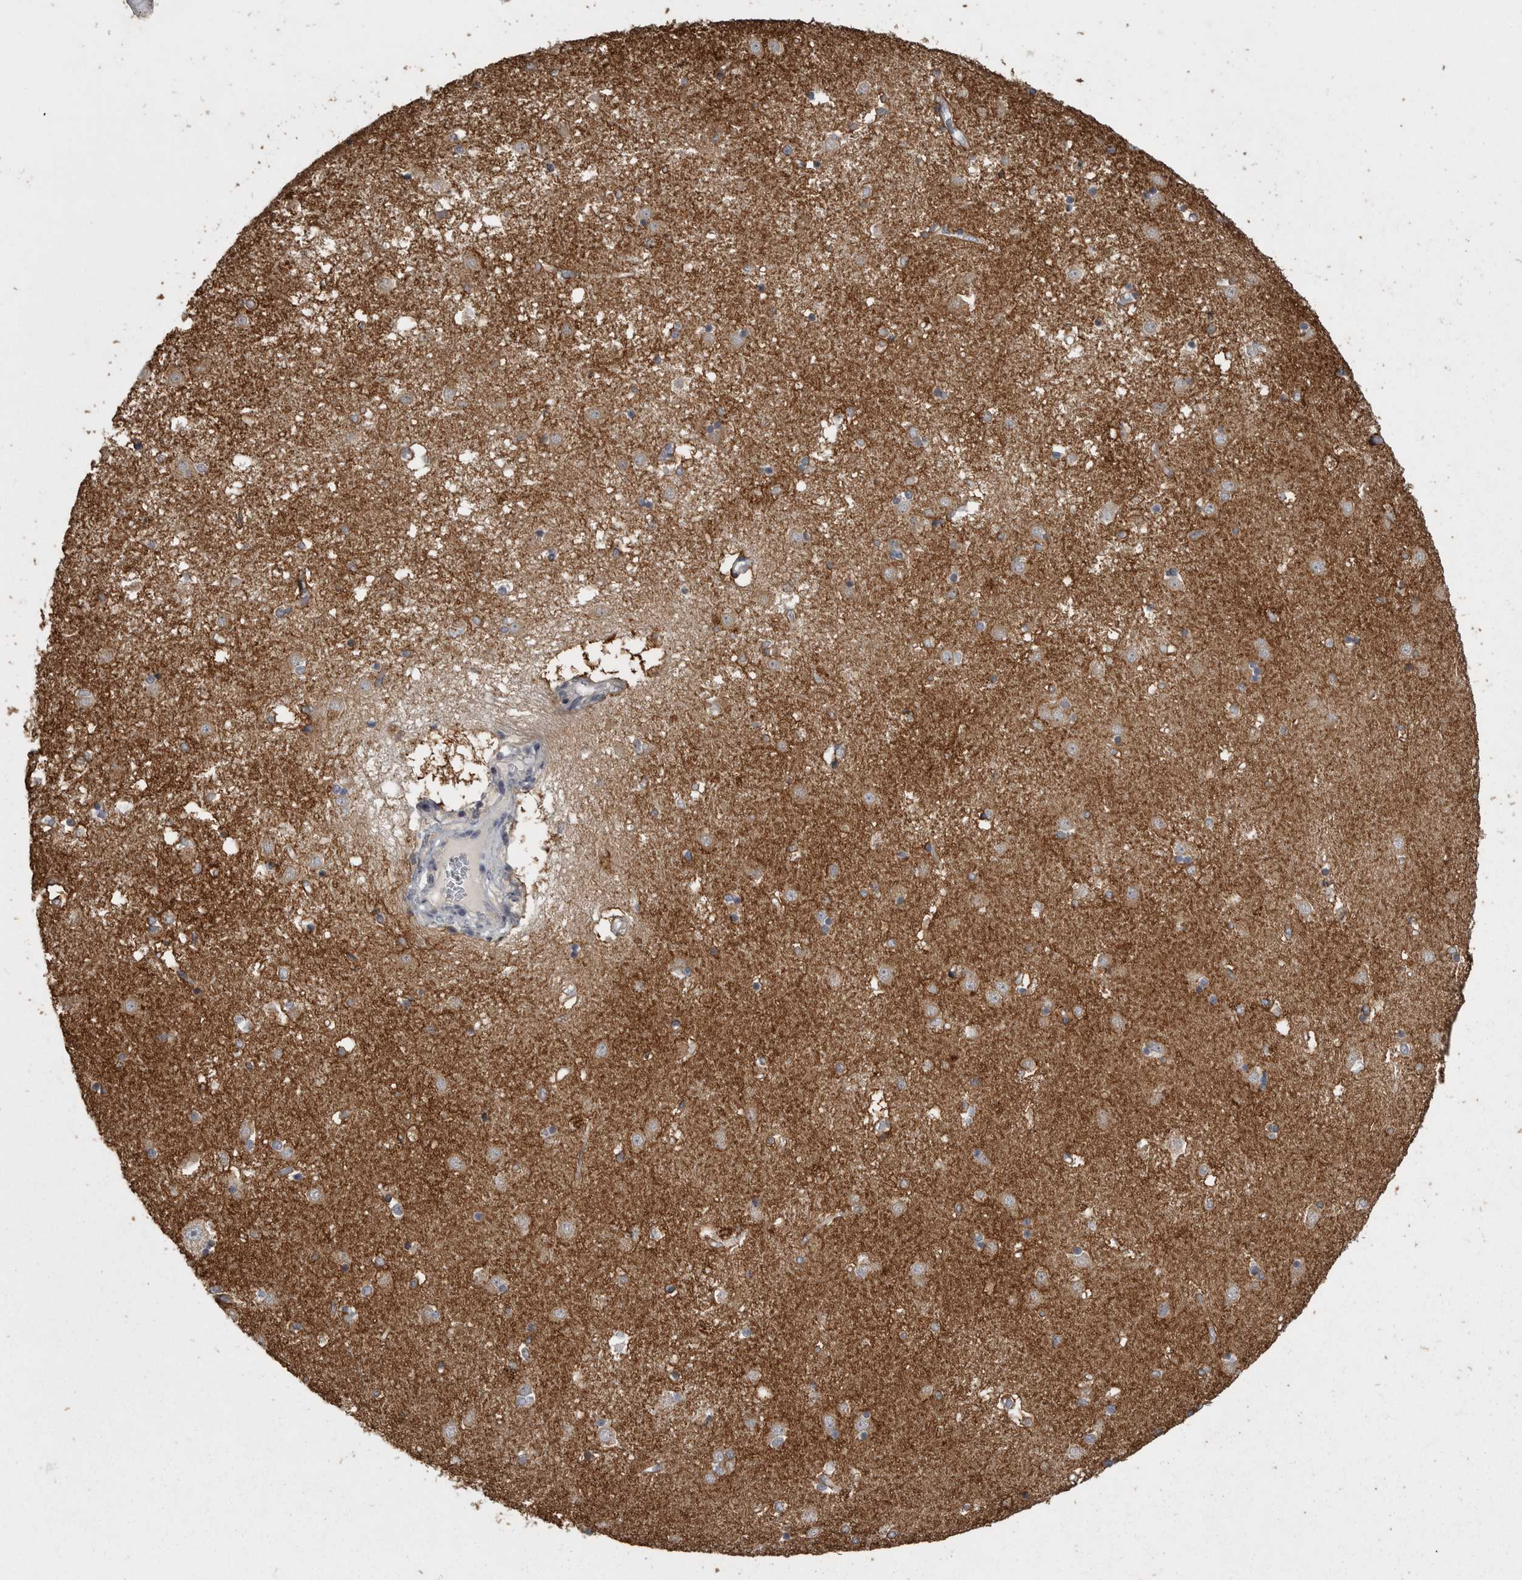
{"staining": {"intensity": "moderate", "quantity": "<25%", "location": "cytoplasmic/membranous"}, "tissue": "caudate", "cell_type": "Glial cells", "image_type": "normal", "snomed": [{"axis": "morphology", "description": "Normal tissue, NOS"}, {"axis": "topography", "description": "Lateral ventricle wall"}], "caption": "Protein analysis of normal caudate reveals moderate cytoplasmic/membranous expression in approximately <25% of glial cells.", "gene": "PHF13", "patient": {"sex": "male", "age": 45}}